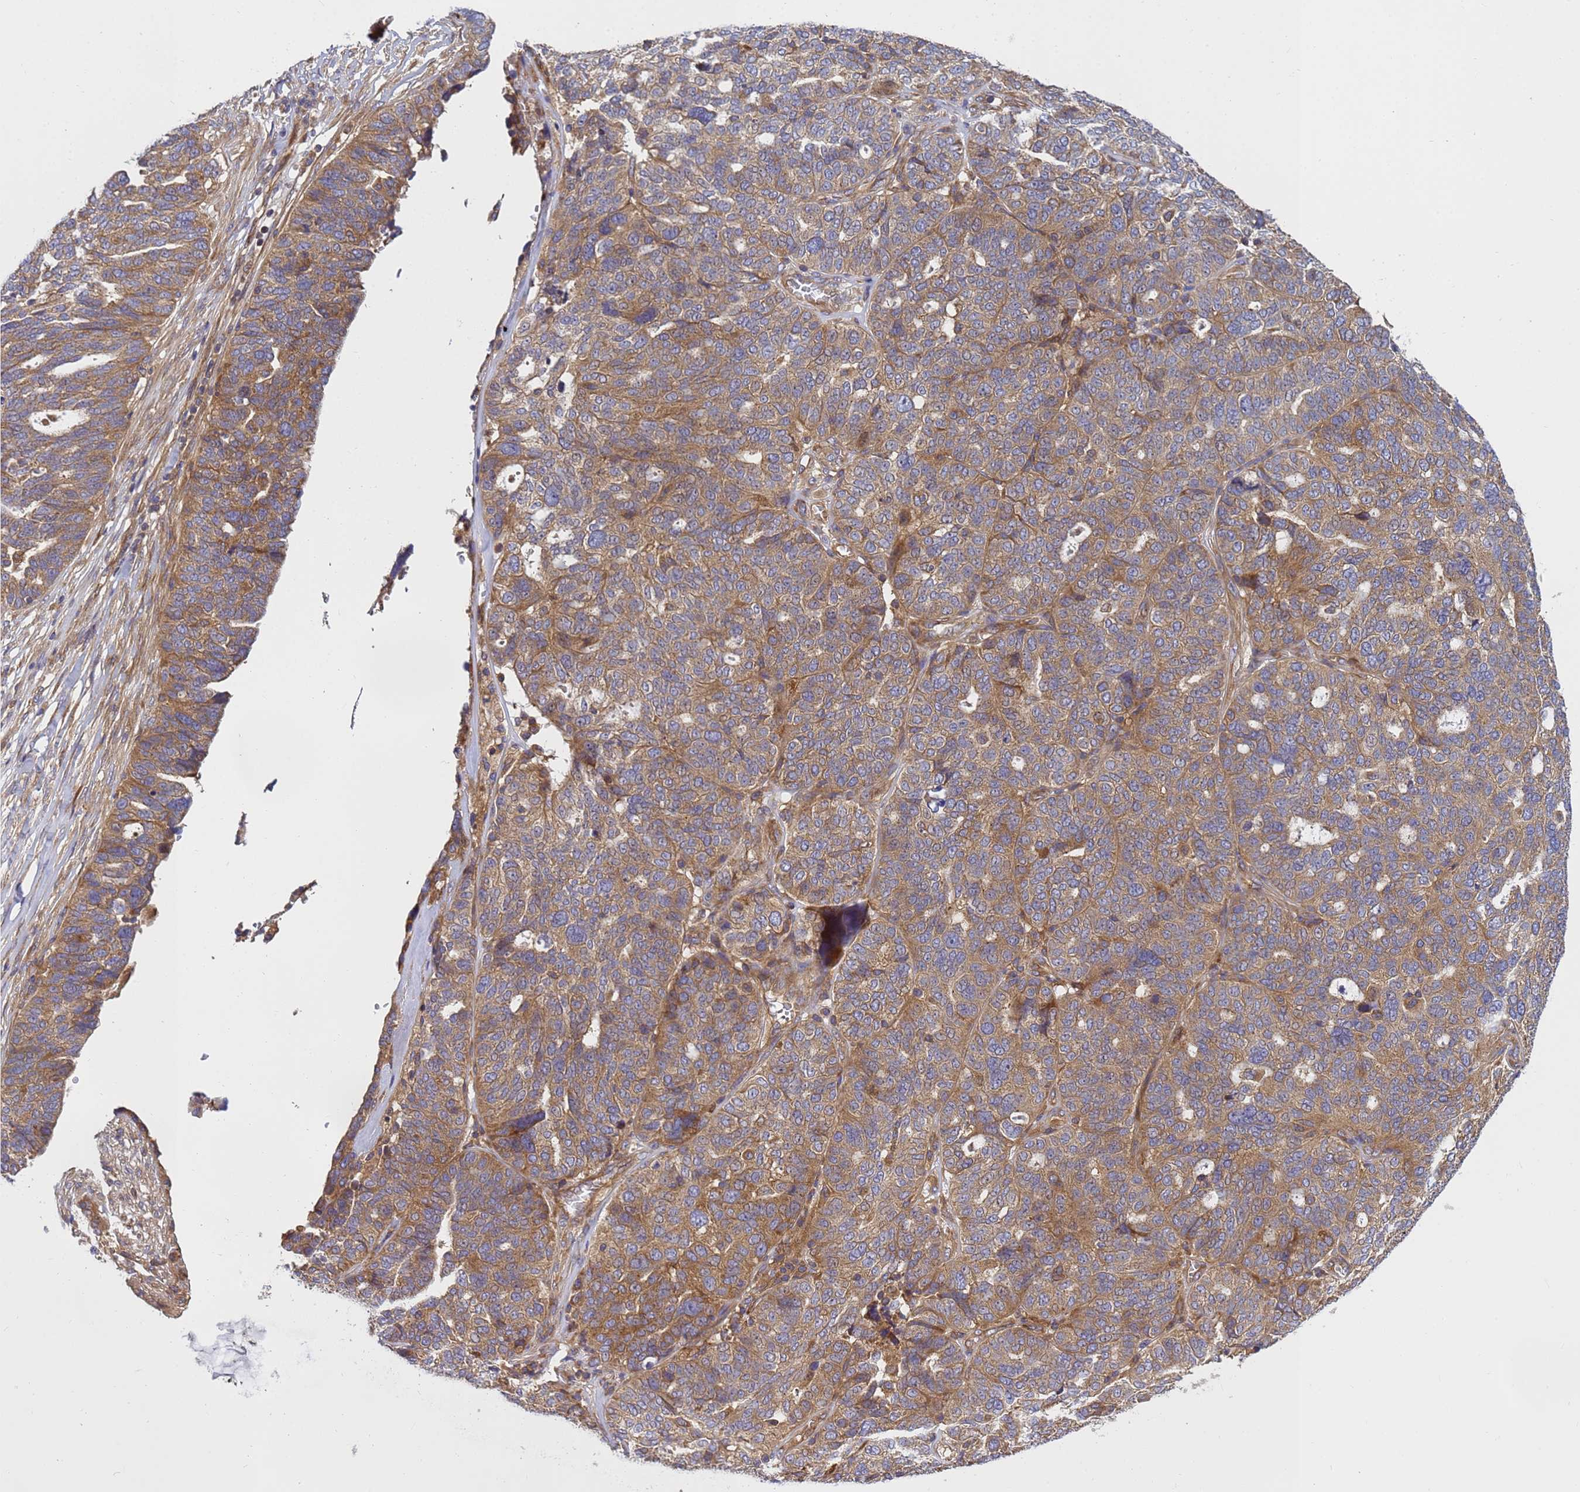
{"staining": {"intensity": "moderate", "quantity": ">75%", "location": "cytoplasmic/membranous"}, "tissue": "ovarian cancer", "cell_type": "Tumor cells", "image_type": "cancer", "snomed": [{"axis": "morphology", "description": "Cystadenocarcinoma, serous, NOS"}, {"axis": "topography", "description": "Ovary"}], "caption": "There is medium levels of moderate cytoplasmic/membranous positivity in tumor cells of serous cystadenocarcinoma (ovarian), as demonstrated by immunohistochemical staining (brown color).", "gene": "BECN1", "patient": {"sex": "female", "age": 59}}